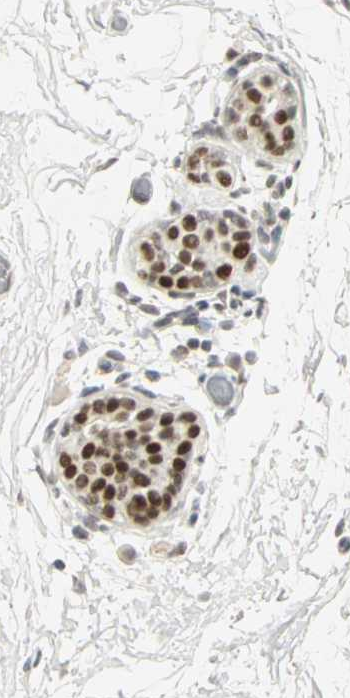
{"staining": {"intensity": "moderate", "quantity": ">75%", "location": "nuclear"}, "tissue": "breast", "cell_type": "Adipocytes", "image_type": "normal", "snomed": [{"axis": "morphology", "description": "Normal tissue, NOS"}, {"axis": "topography", "description": "Breast"}], "caption": "Protein analysis of unremarkable breast demonstrates moderate nuclear positivity in about >75% of adipocytes. The staining is performed using DAB brown chromogen to label protein expression. The nuclei are counter-stained blue using hematoxylin.", "gene": "CBX3", "patient": {"sex": "female", "age": 75}}